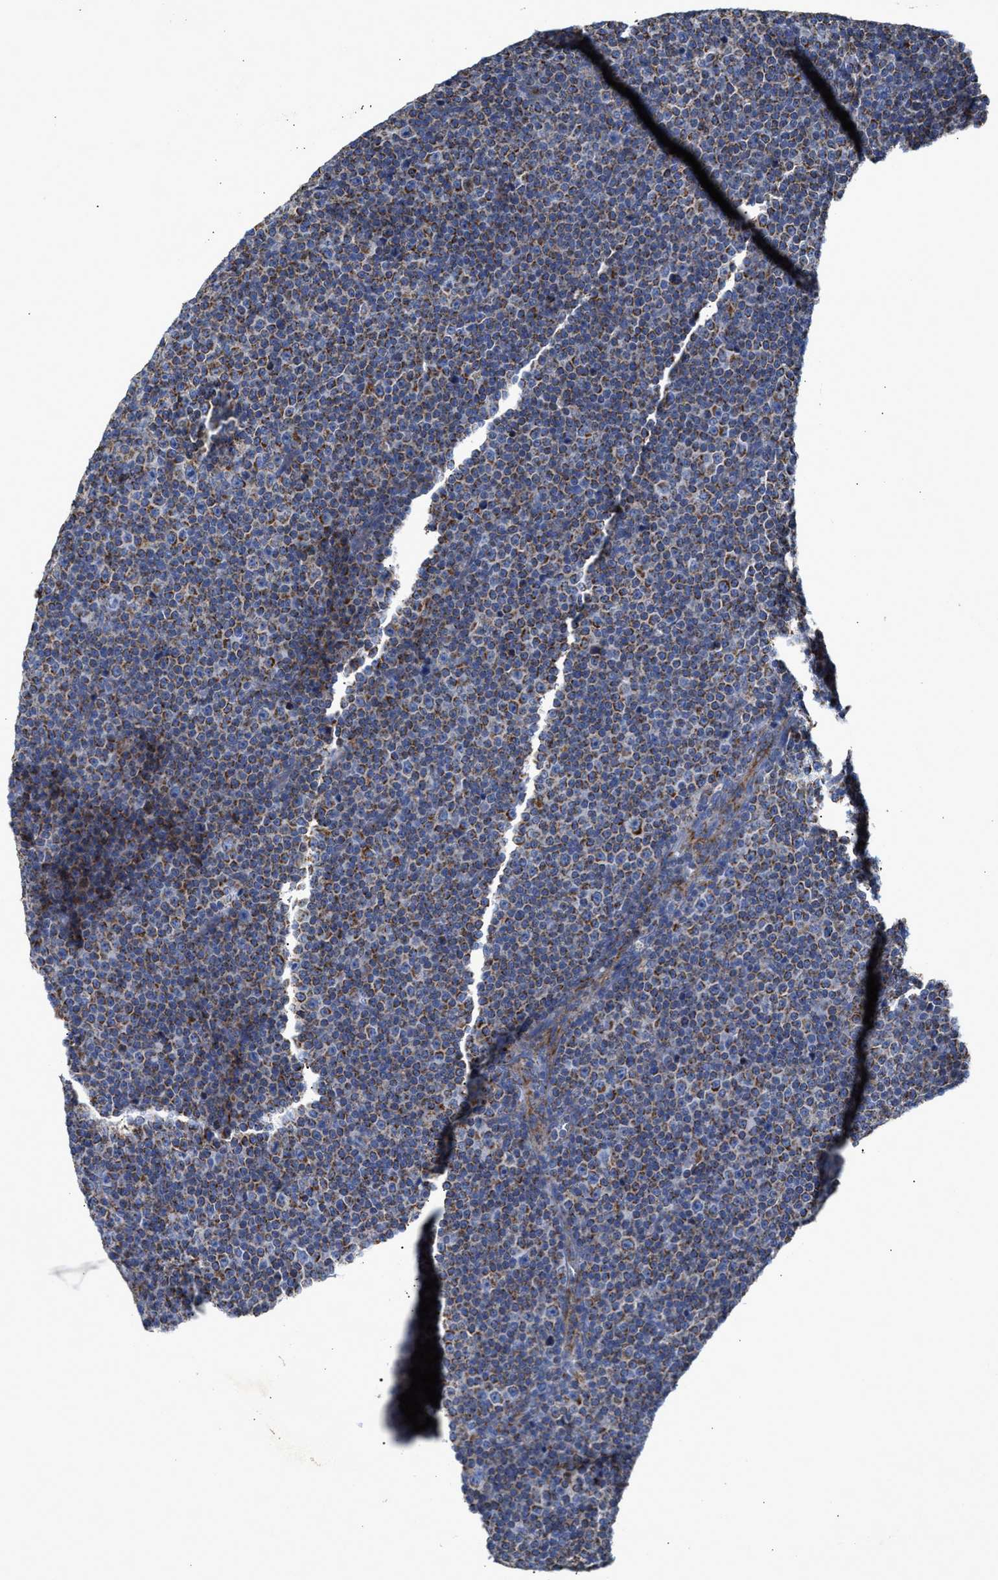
{"staining": {"intensity": "moderate", "quantity": "25%-75%", "location": "cytoplasmic/membranous"}, "tissue": "lymphoma", "cell_type": "Tumor cells", "image_type": "cancer", "snomed": [{"axis": "morphology", "description": "Malignant lymphoma, non-Hodgkin's type, Low grade"}, {"axis": "topography", "description": "Lymph node"}], "caption": "Immunohistochemistry (DAB (3,3'-diaminobenzidine)) staining of human lymphoma shows moderate cytoplasmic/membranous protein staining in about 25%-75% of tumor cells.", "gene": "MECR", "patient": {"sex": "female", "age": 67}}